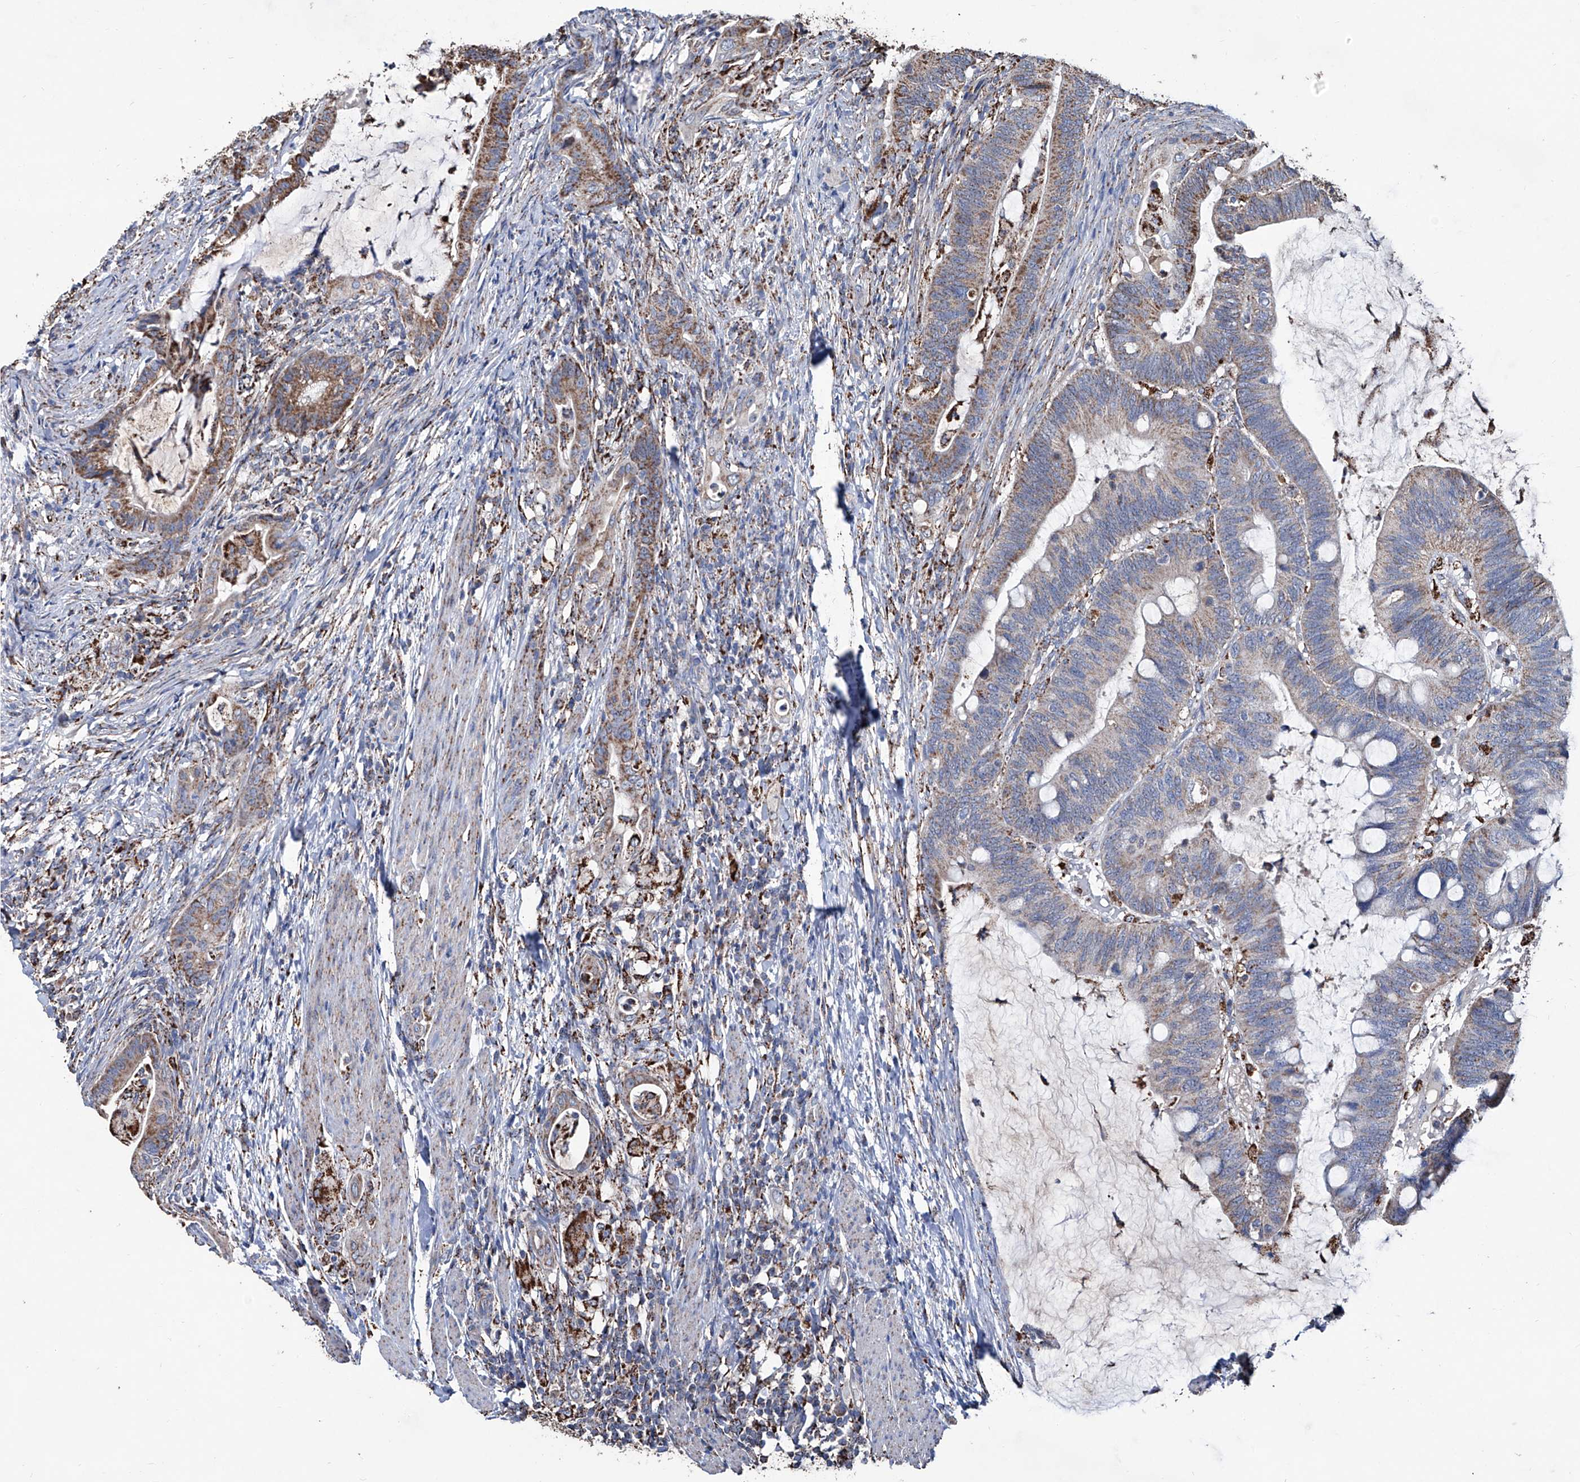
{"staining": {"intensity": "moderate", "quantity": "25%-75%", "location": "cytoplasmic/membranous"}, "tissue": "colorectal cancer", "cell_type": "Tumor cells", "image_type": "cancer", "snomed": [{"axis": "morphology", "description": "Adenocarcinoma, NOS"}, {"axis": "topography", "description": "Colon"}], "caption": "DAB immunohistochemical staining of human colorectal adenocarcinoma demonstrates moderate cytoplasmic/membranous protein expression in approximately 25%-75% of tumor cells.", "gene": "NHS", "patient": {"sex": "female", "age": 66}}